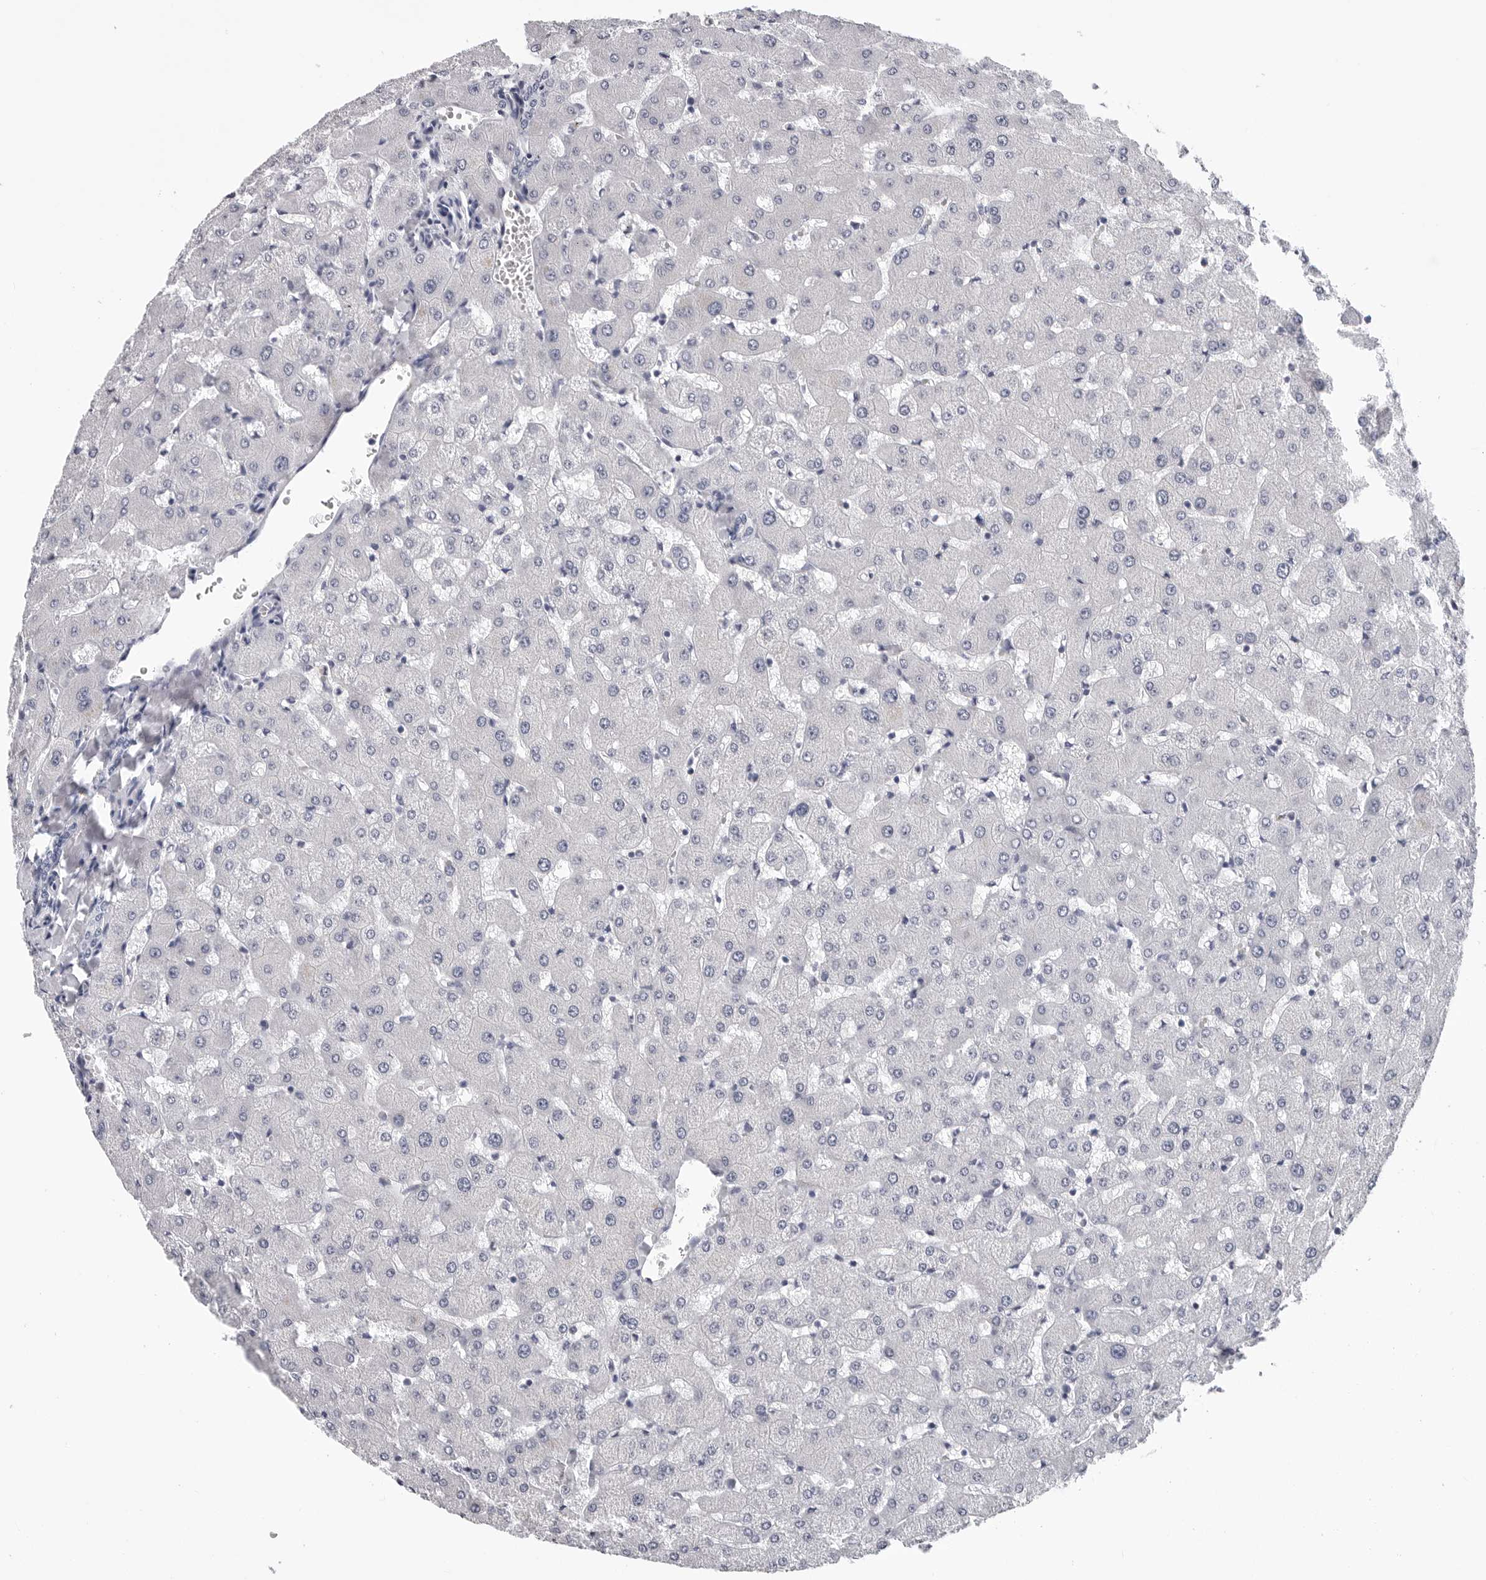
{"staining": {"intensity": "negative", "quantity": "none", "location": "none"}, "tissue": "liver", "cell_type": "Cholangiocytes", "image_type": "normal", "snomed": [{"axis": "morphology", "description": "Normal tissue, NOS"}, {"axis": "topography", "description": "Liver"}], "caption": "Immunohistochemistry of unremarkable liver displays no expression in cholangiocytes.", "gene": "GNL2", "patient": {"sex": "female", "age": 63}}